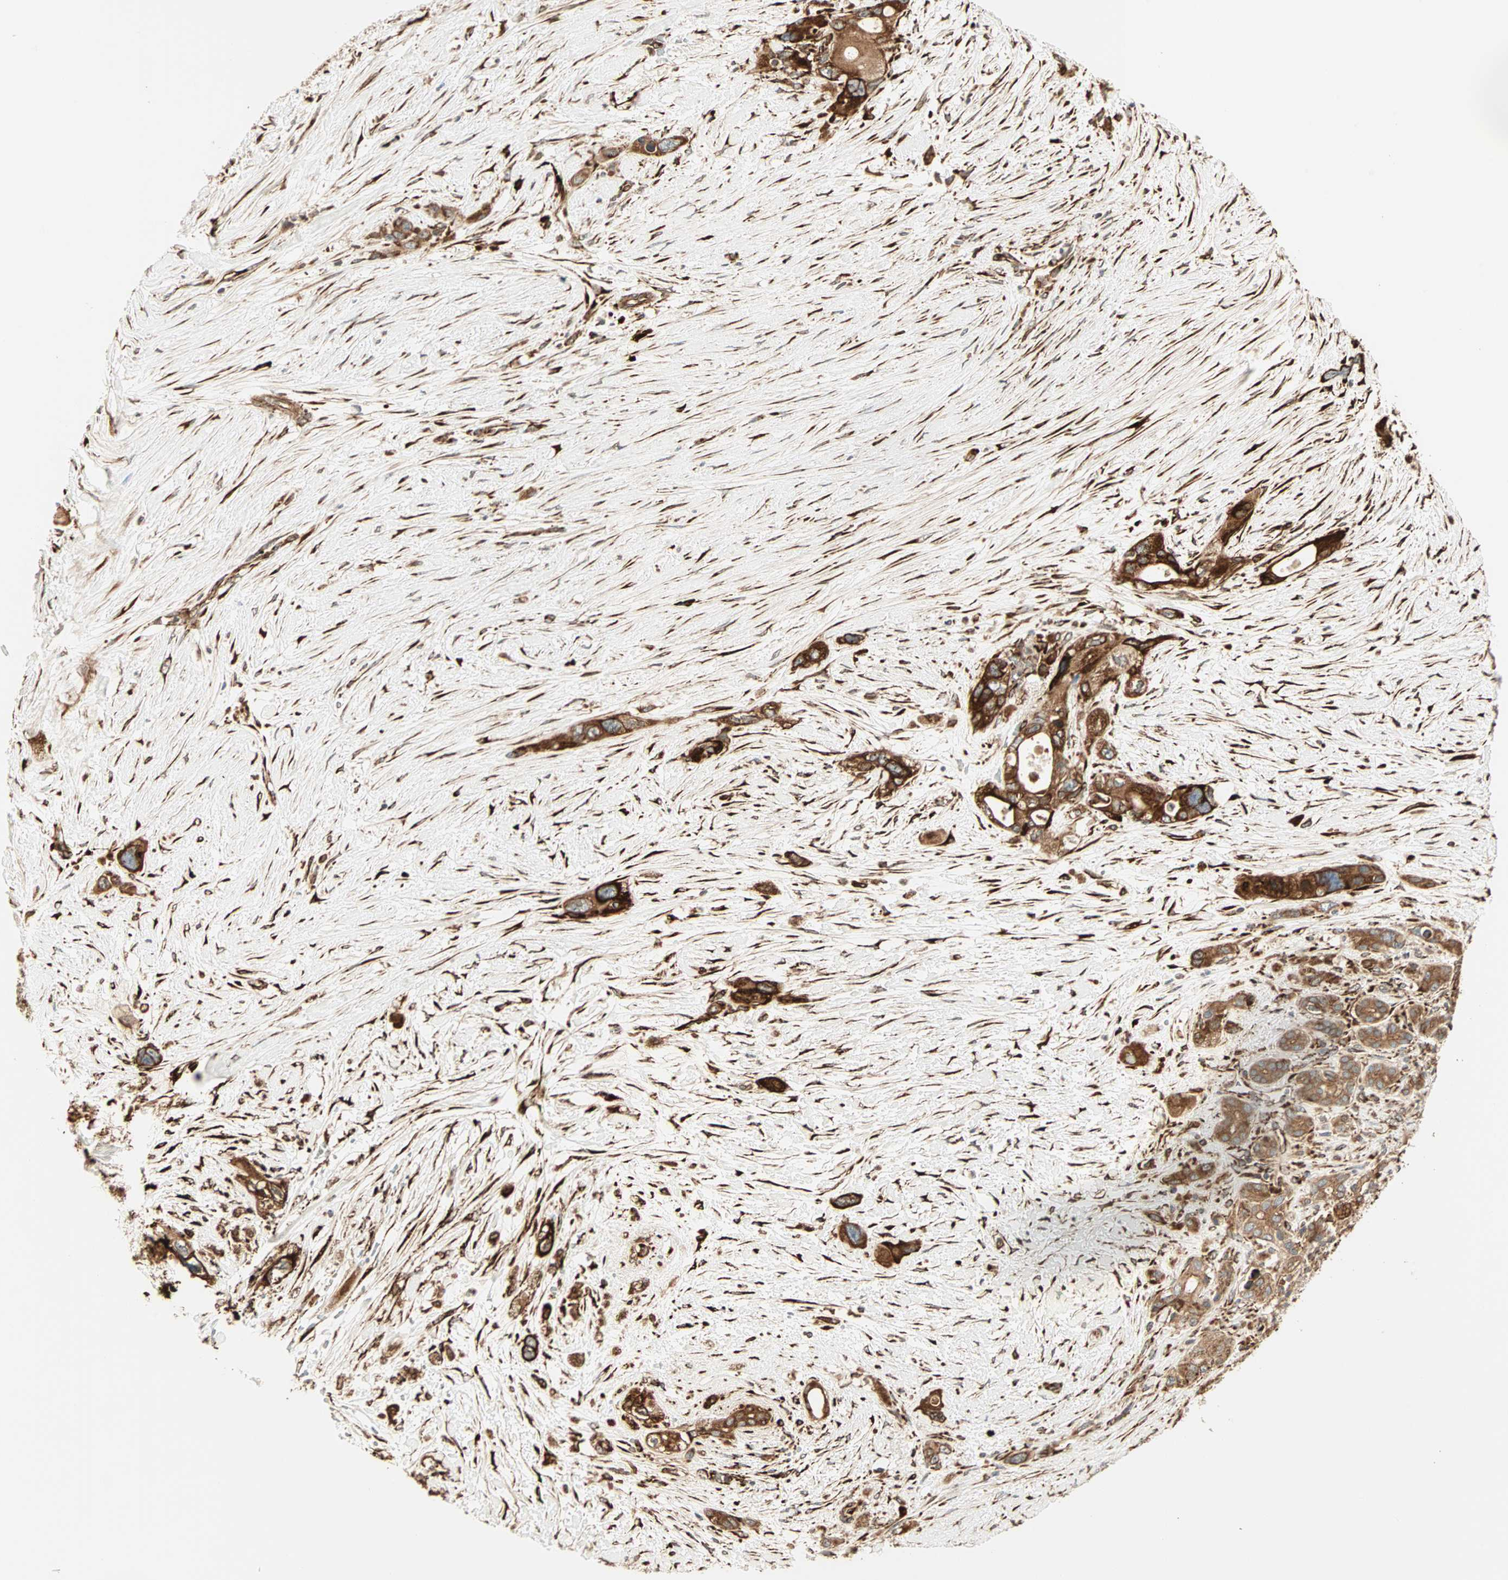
{"staining": {"intensity": "strong", "quantity": ">75%", "location": "cytoplasmic/membranous"}, "tissue": "pancreatic cancer", "cell_type": "Tumor cells", "image_type": "cancer", "snomed": [{"axis": "morphology", "description": "Adenocarcinoma, NOS"}, {"axis": "topography", "description": "Pancreas"}], "caption": "IHC image of neoplastic tissue: human pancreatic adenocarcinoma stained using IHC exhibits high levels of strong protein expression localized specifically in the cytoplasmic/membranous of tumor cells, appearing as a cytoplasmic/membranous brown color.", "gene": "P4HA1", "patient": {"sex": "male", "age": 46}}